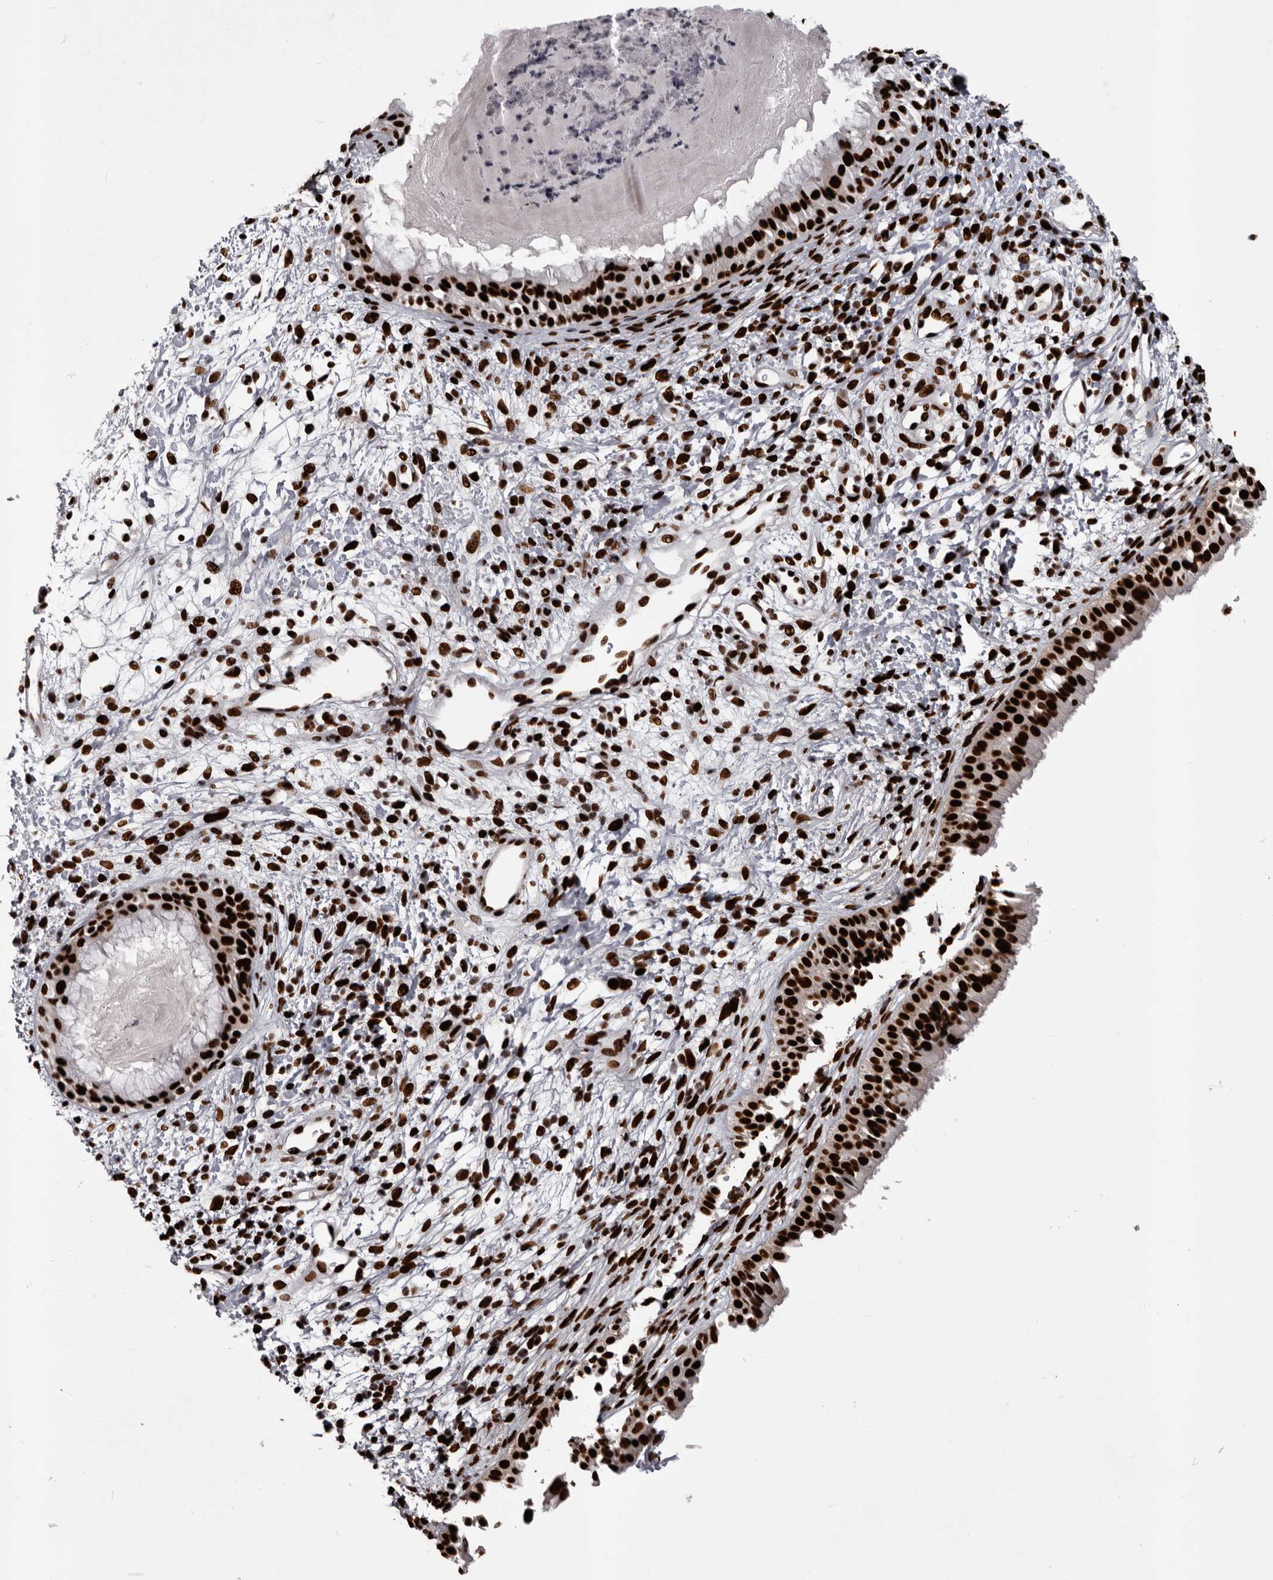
{"staining": {"intensity": "strong", "quantity": ">75%", "location": "nuclear"}, "tissue": "nasopharynx", "cell_type": "Respiratory epithelial cells", "image_type": "normal", "snomed": [{"axis": "morphology", "description": "Normal tissue, NOS"}, {"axis": "topography", "description": "Nasopharynx"}], "caption": "DAB (3,3'-diaminobenzidine) immunohistochemical staining of normal nasopharynx exhibits strong nuclear protein staining in approximately >75% of respiratory epithelial cells.", "gene": "NUMA1", "patient": {"sex": "male", "age": 22}}